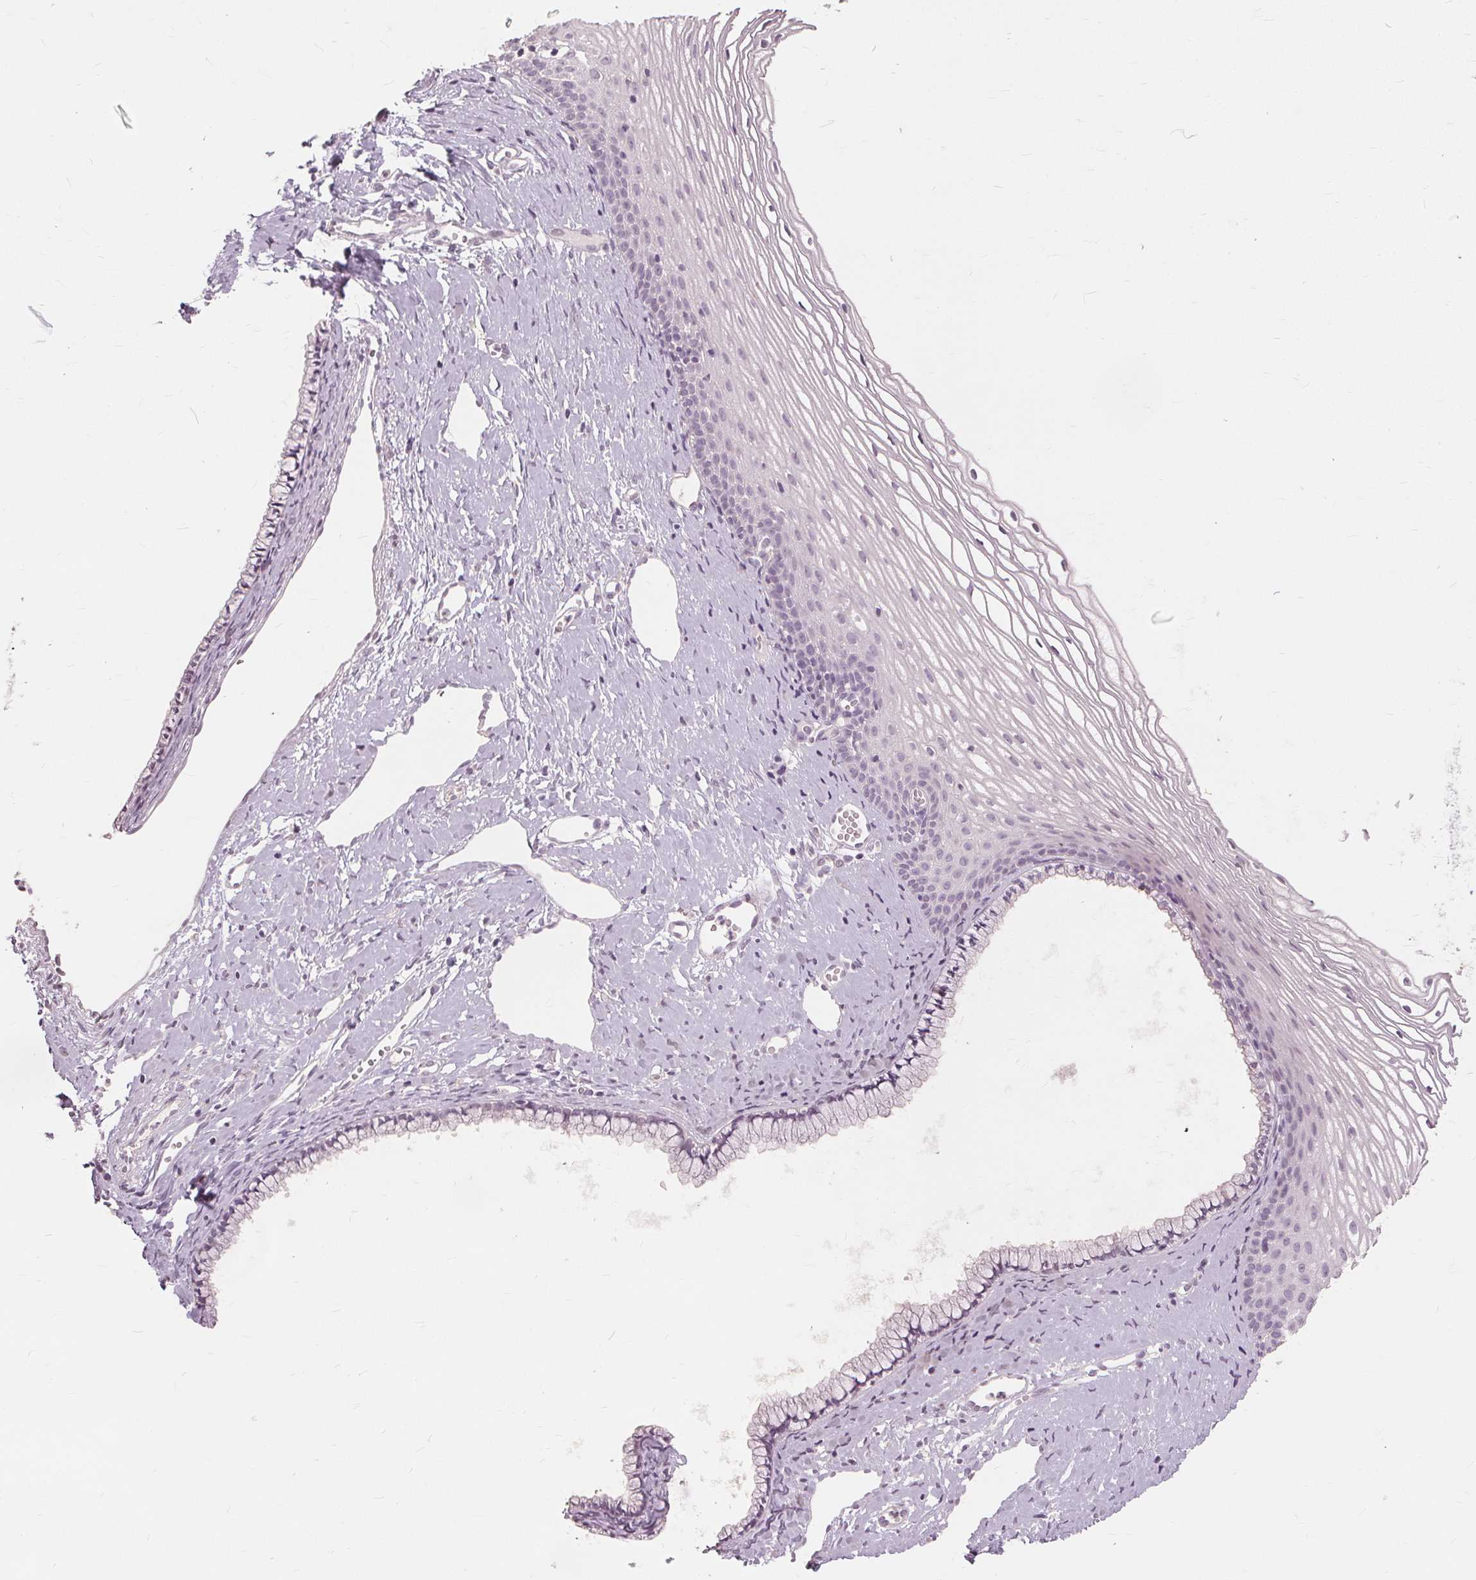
{"staining": {"intensity": "negative", "quantity": "none", "location": "none"}, "tissue": "cervix", "cell_type": "Glandular cells", "image_type": "normal", "snomed": [{"axis": "morphology", "description": "Normal tissue, NOS"}, {"axis": "topography", "description": "Cervix"}], "caption": "Immunohistochemistry micrograph of normal human cervix stained for a protein (brown), which shows no staining in glandular cells. (Stains: DAB (3,3'-diaminobenzidine) immunohistochemistry (IHC) with hematoxylin counter stain, Microscopy: brightfield microscopy at high magnification).", "gene": "SFTPD", "patient": {"sex": "female", "age": 40}}